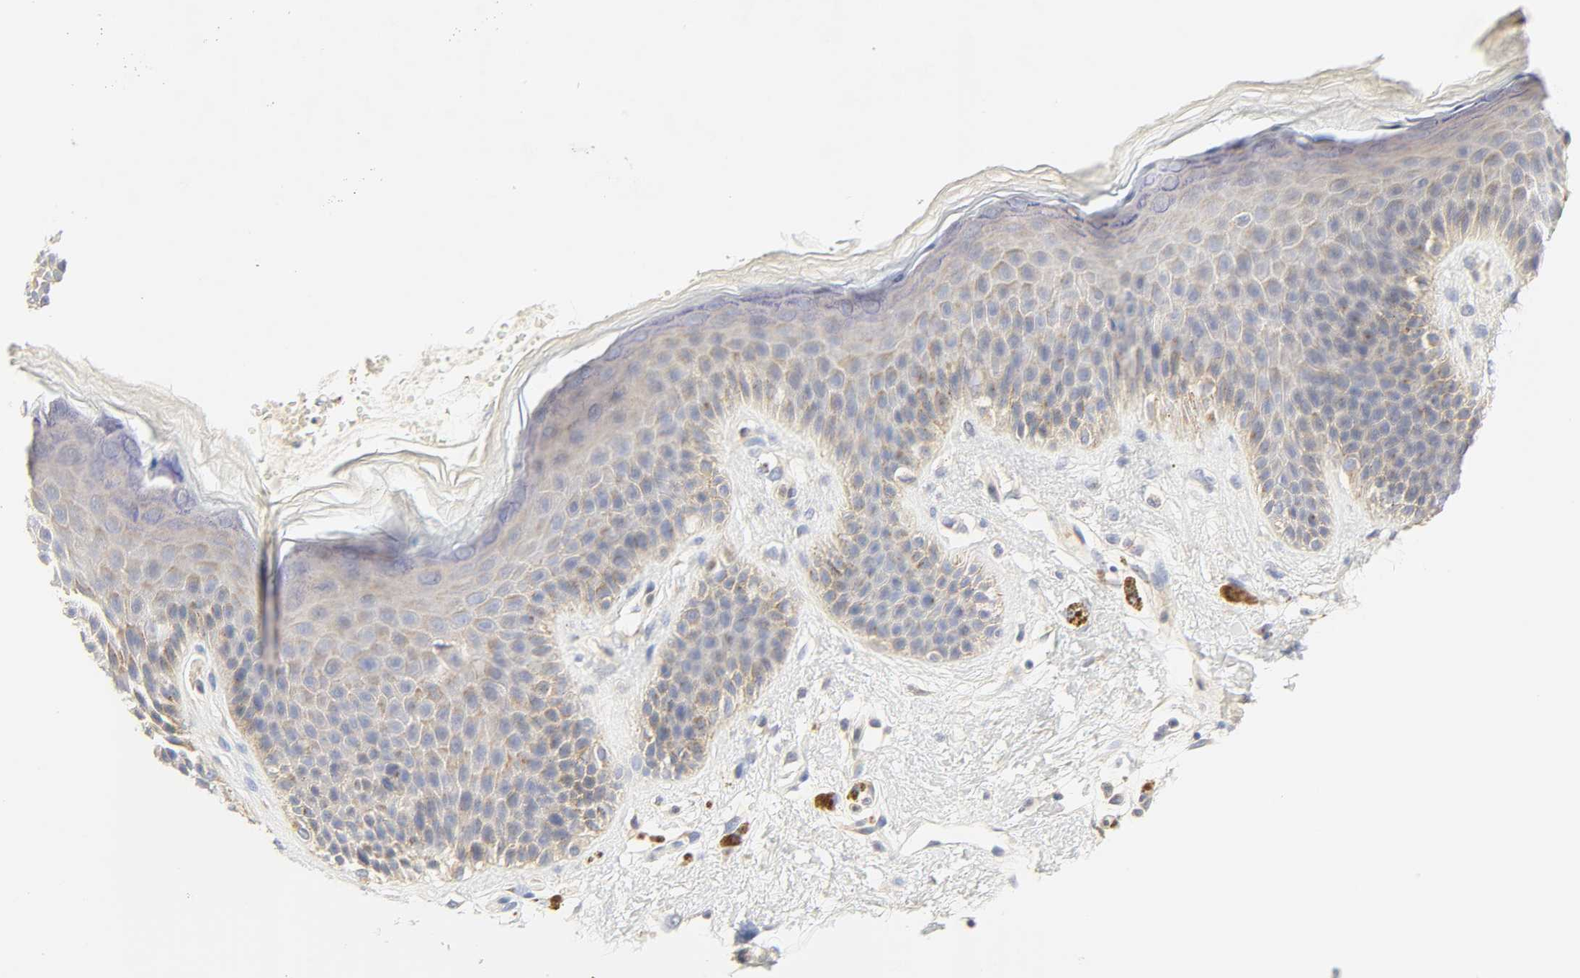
{"staining": {"intensity": "negative", "quantity": "none", "location": "none"}, "tissue": "skin", "cell_type": "Epidermal cells", "image_type": "normal", "snomed": [{"axis": "morphology", "description": "Normal tissue, NOS"}, {"axis": "topography", "description": "Anal"}], "caption": "This is an IHC micrograph of normal skin. There is no expression in epidermal cells.", "gene": "BORCS8", "patient": {"sex": "female", "age": 46}}